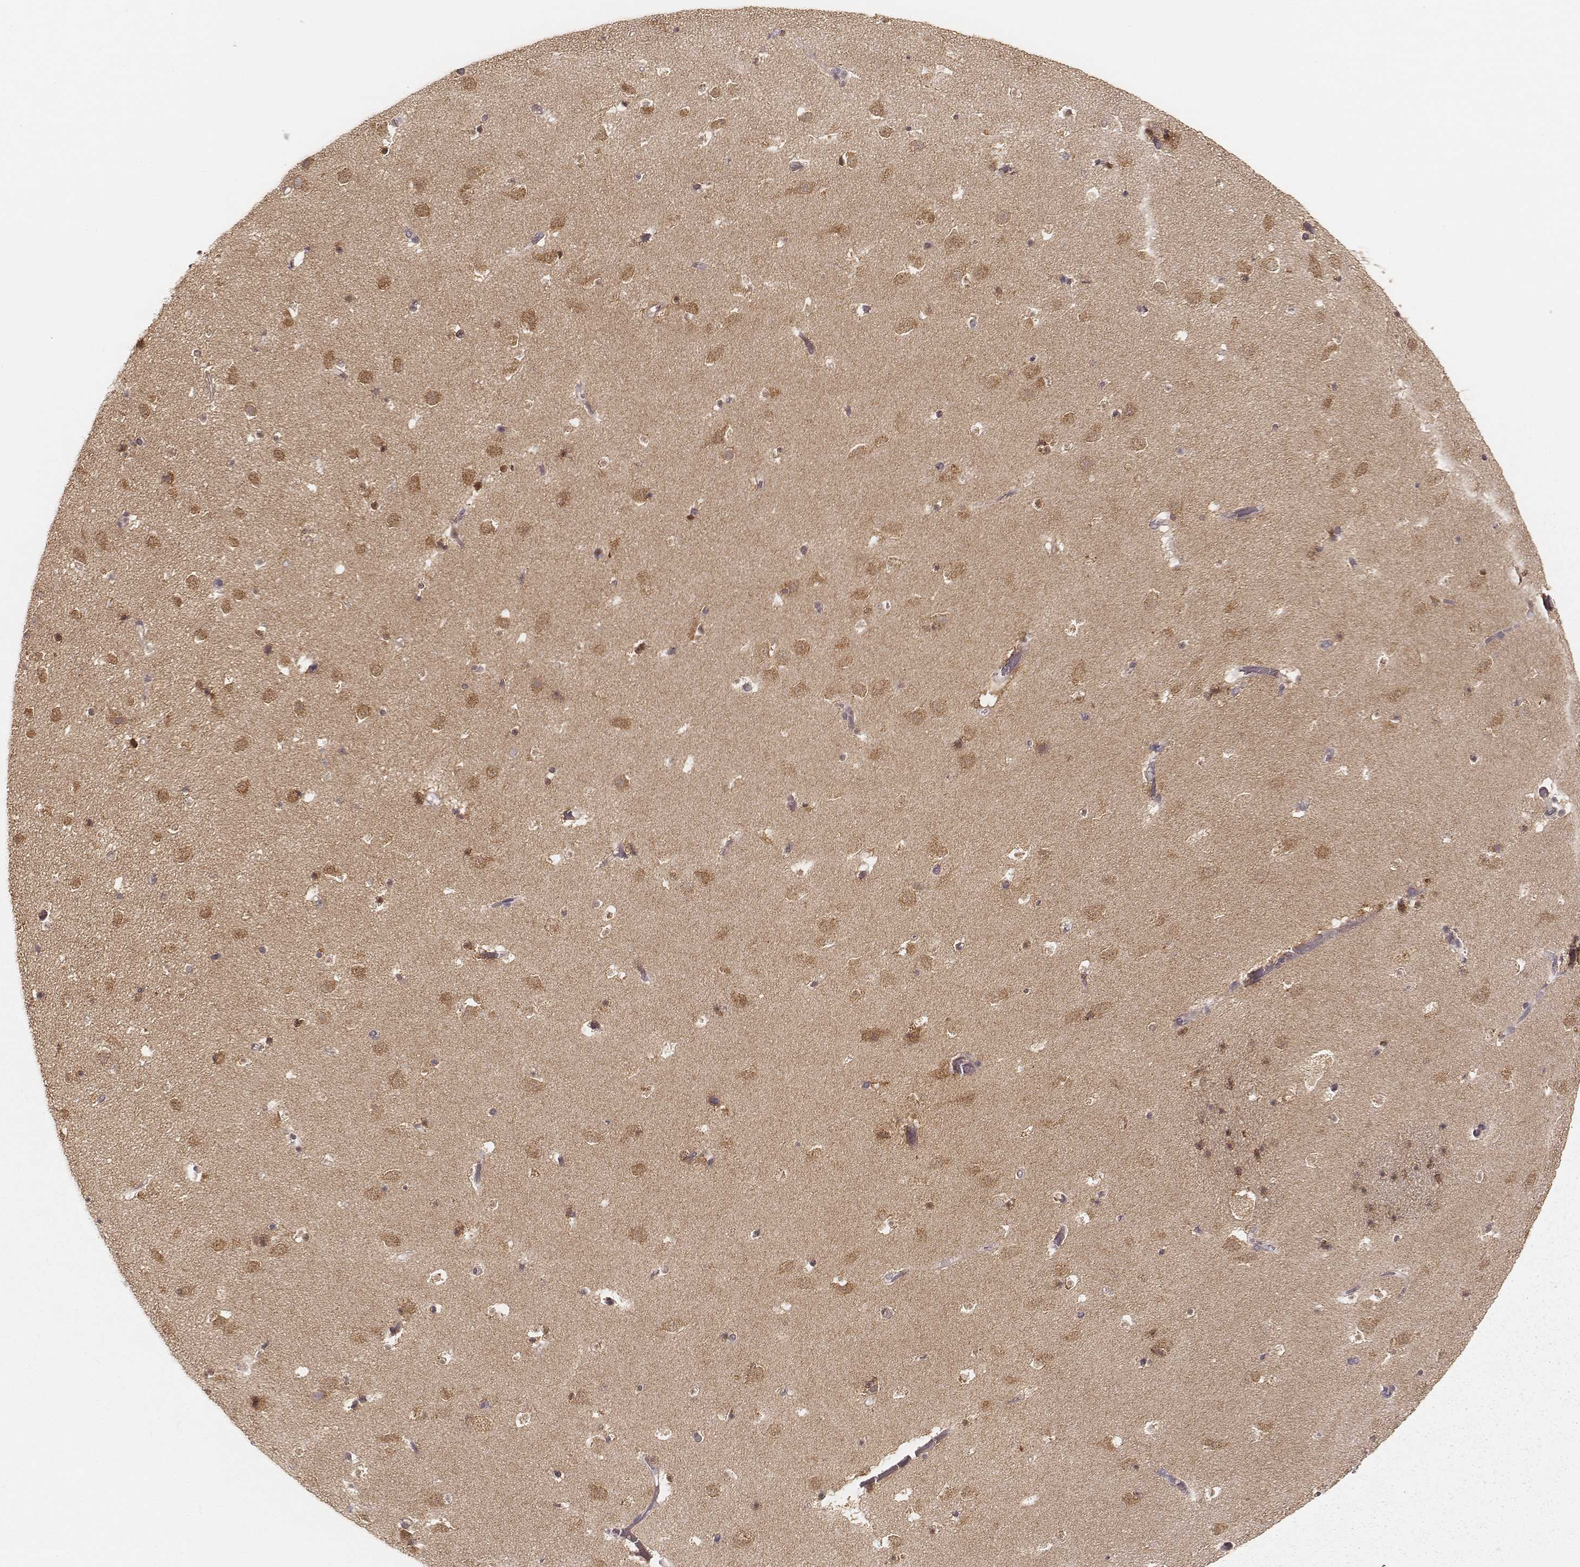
{"staining": {"intensity": "moderate", "quantity": "25%-75%", "location": "cytoplasmic/membranous,nuclear"}, "tissue": "caudate", "cell_type": "Glial cells", "image_type": "normal", "snomed": [{"axis": "morphology", "description": "Normal tissue, NOS"}, {"axis": "topography", "description": "Lateral ventricle wall"}], "caption": "An image showing moderate cytoplasmic/membranous,nuclear expression in approximately 25%-75% of glial cells in benign caudate, as visualized by brown immunohistochemical staining.", "gene": "CARS1", "patient": {"sex": "female", "age": 42}}